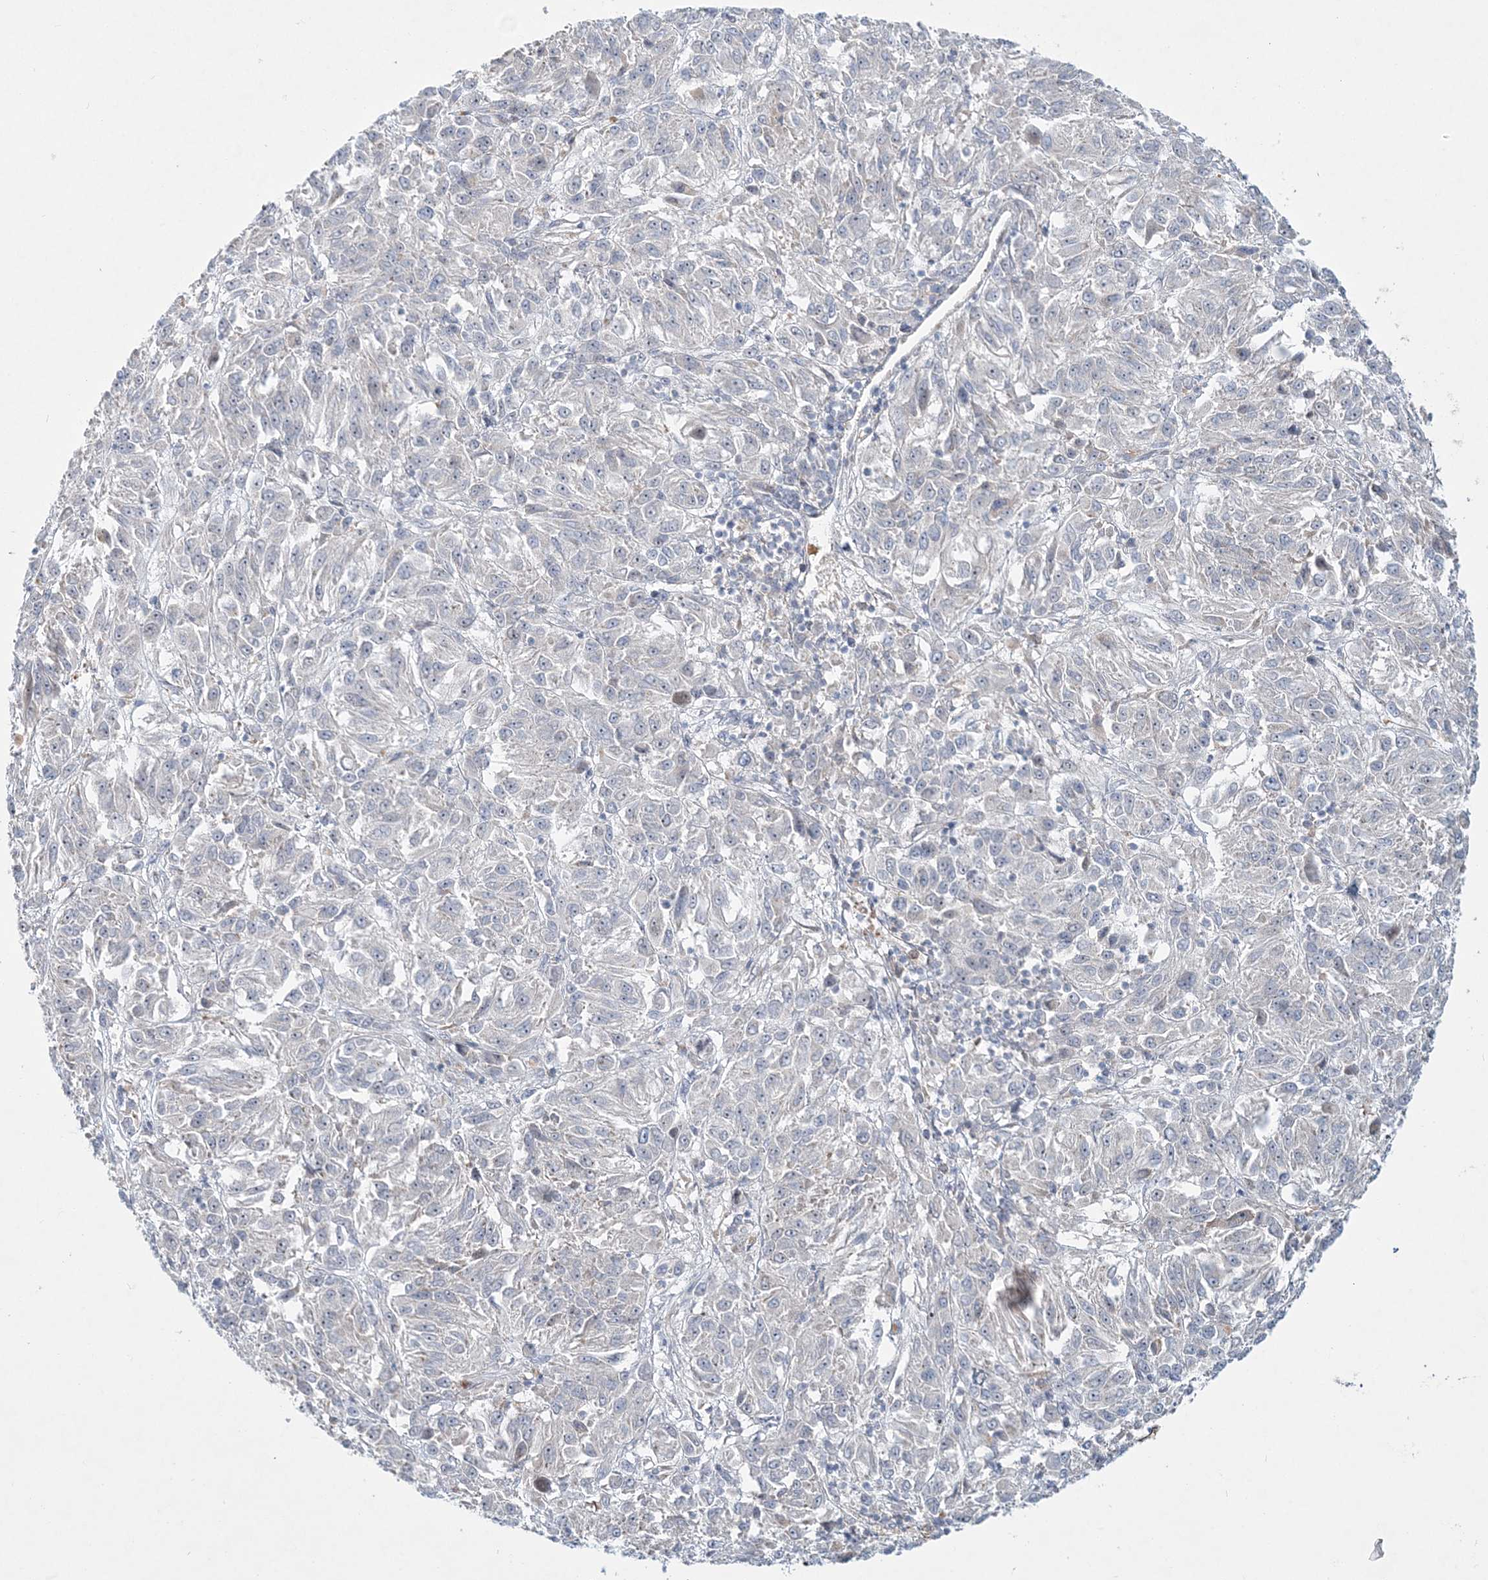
{"staining": {"intensity": "negative", "quantity": "none", "location": "none"}, "tissue": "melanoma", "cell_type": "Tumor cells", "image_type": "cancer", "snomed": [{"axis": "morphology", "description": "Malignant melanoma, Metastatic site"}, {"axis": "topography", "description": "Lung"}], "caption": "Malignant melanoma (metastatic site) was stained to show a protein in brown. There is no significant staining in tumor cells. The staining is performed using DAB brown chromogen with nuclei counter-stained in using hematoxylin.", "gene": "DNAH5", "patient": {"sex": "male", "age": 64}}